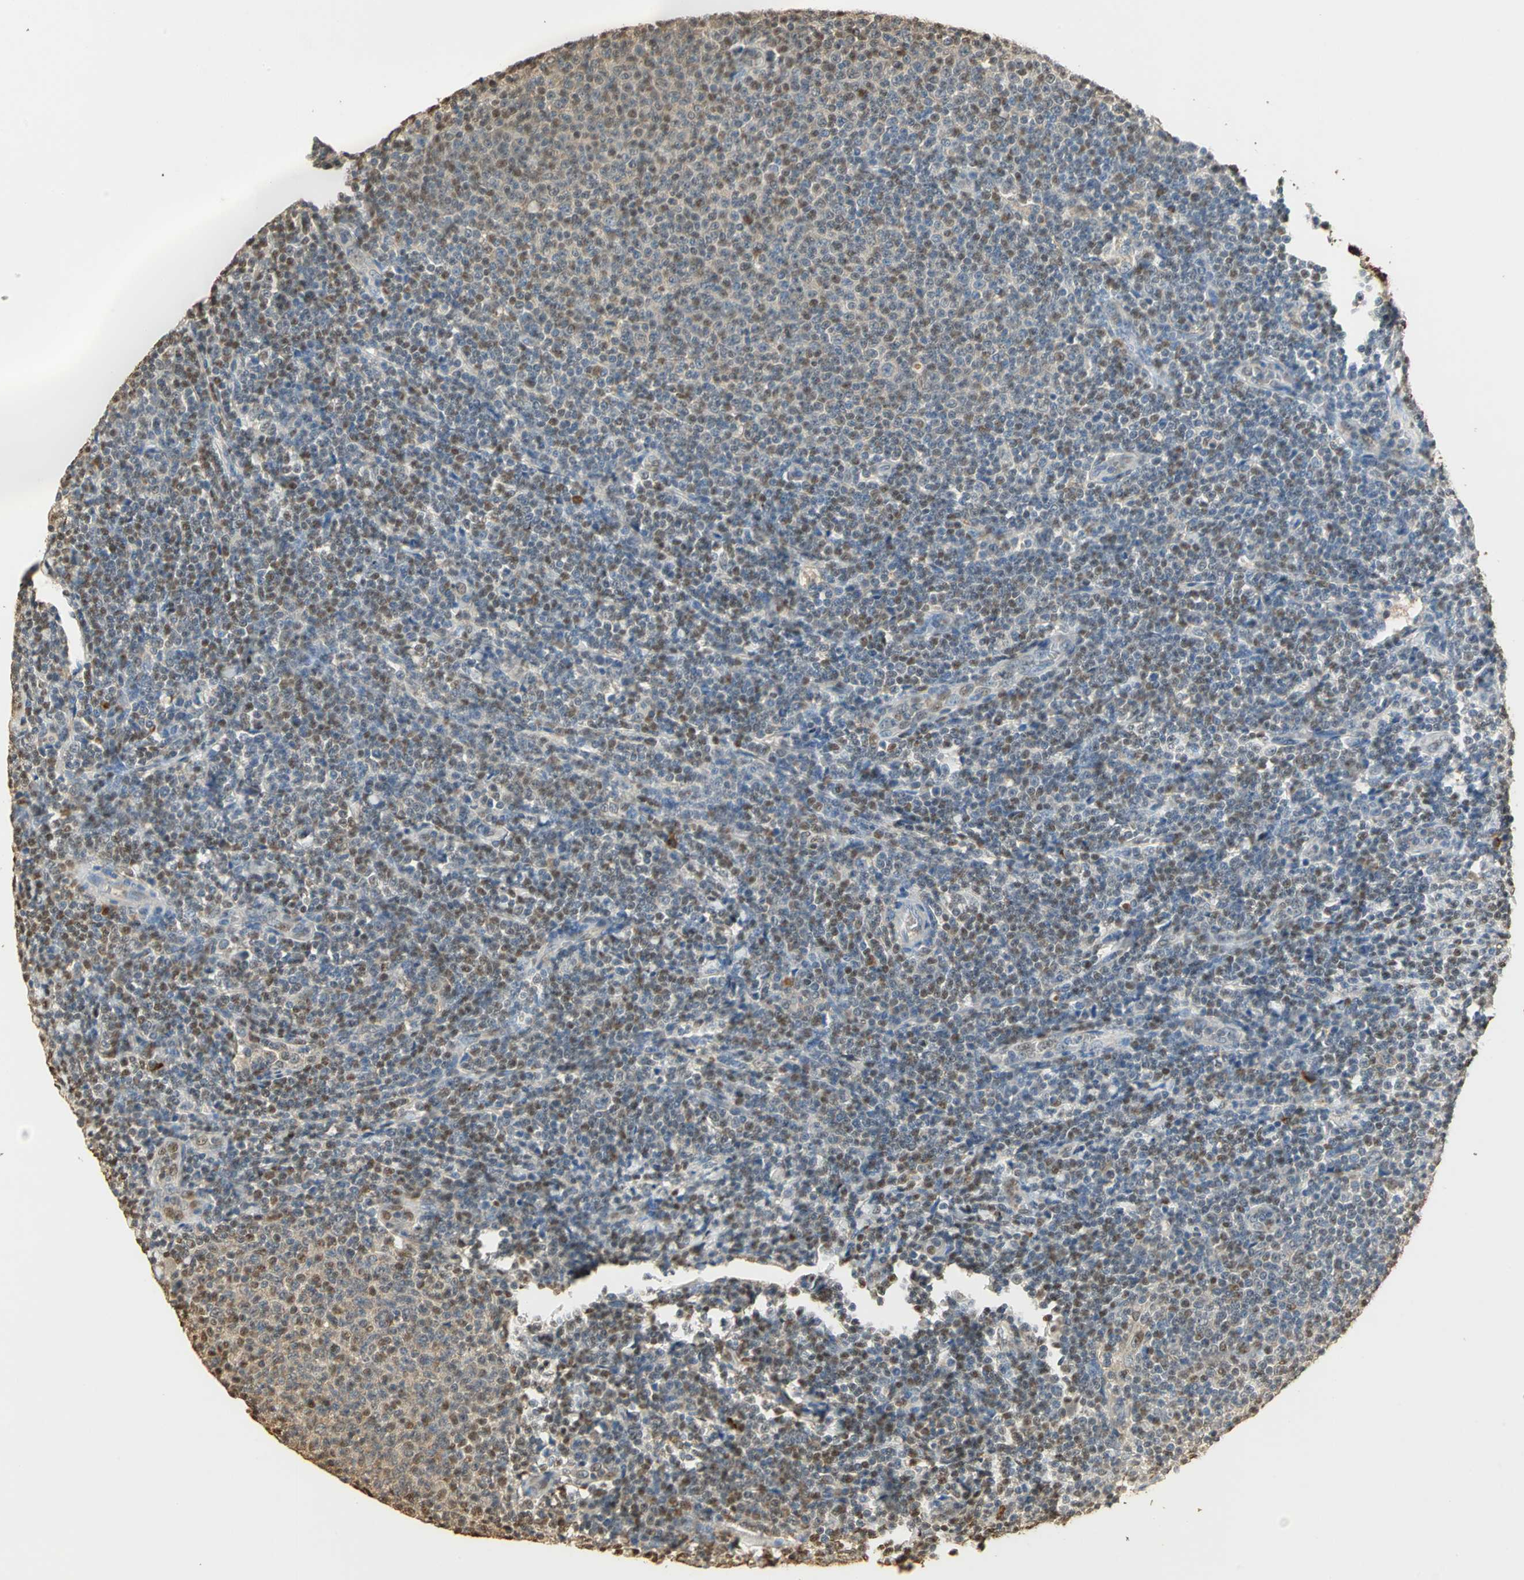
{"staining": {"intensity": "negative", "quantity": "none", "location": "none"}, "tissue": "lymphoma", "cell_type": "Tumor cells", "image_type": "cancer", "snomed": [{"axis": "morphology", "description": "Malignant lymphoma, non-Hodgkin's type, Low grade"}, {"axis": "topography", "description": "Lymph node"}], "caption": "Protein analysis of lymphoma exhibits no significant staining in tumor cells.", "gene": "GAPDH", "patient": {"sex": "male", "age": 66}}